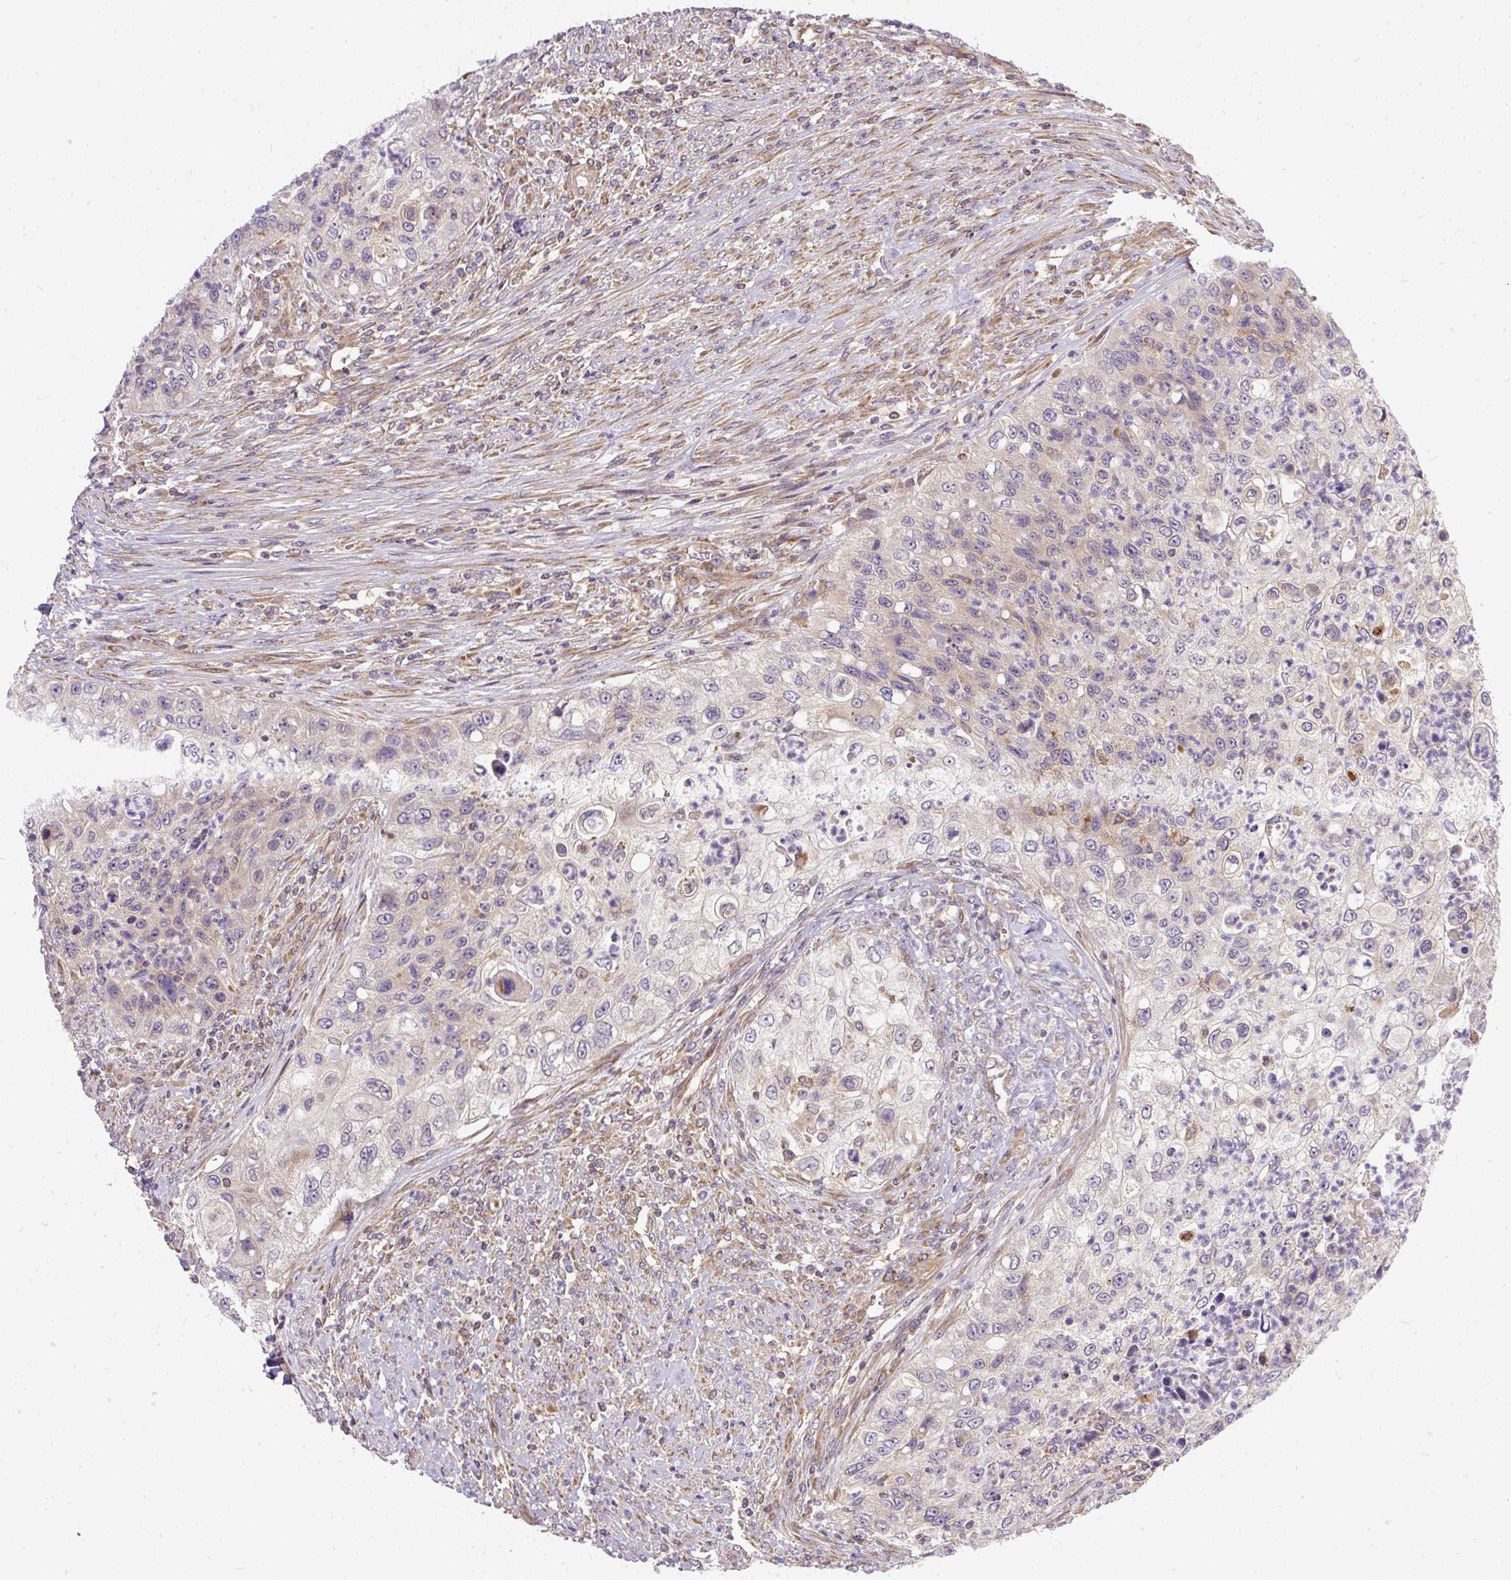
{"staining": {"intensity": "negative", "quantity": "none", "location": "none"}, "tissue": "urothelial cancer", "cell_type": "Tumor cells", "image_type": "cancer", "snomed": [{"axis": "morphology", "description": "Urothelial carcinoma, High grade"}, {"axis": "topography", "description": "Urinary bladder"}], "caption": "High power microscopy photomicrograph of an immunohistochemistry (IHC) photomicrograph of urothelial cancer, revealing no significant staining in tumor cells.", "gene": "TRIM17", "patient": {"sex": "female", "age": 60}}